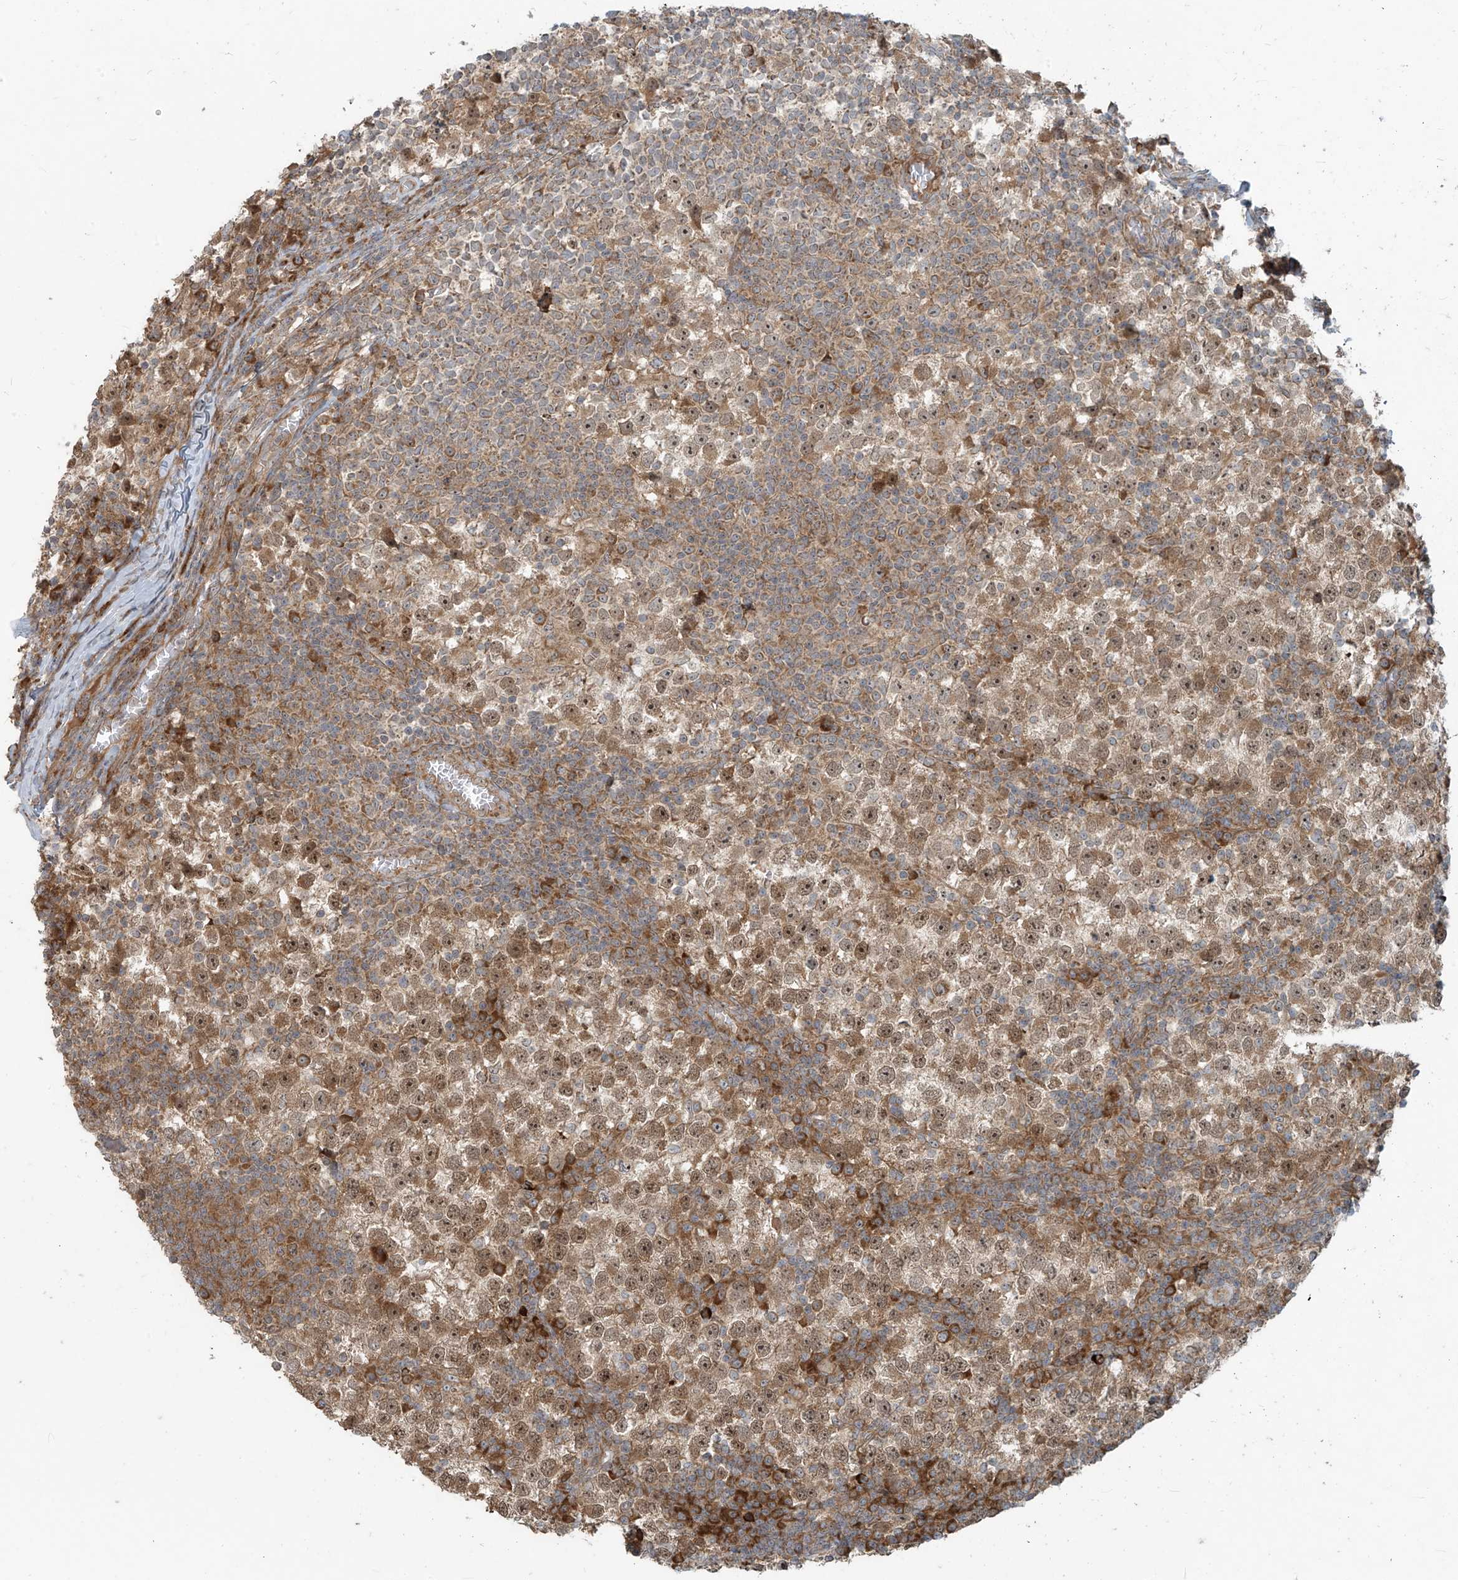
{"staining": {"intensity": "moderate", "quantity": ">75%", "location": "cytoplasmic/membranous,nuclear"}, "tissue": "testis cancer", "cell_type": "Tumor cells", "image_type": "cancer", "snomed": [{"axis": "morphology", "description": "Seminoma, NOS"}, {"axis": "topography", "description": "Testis"}], "caption": "Immunohistochemical staining of human testis cancer demonstrates medium levels of moderate cytoplasmic/membranous and nuclear protein positivity in about >75% of tumor cells.", "gene": "KATNIP", "patient": {"sex": "male", "age": 65}}